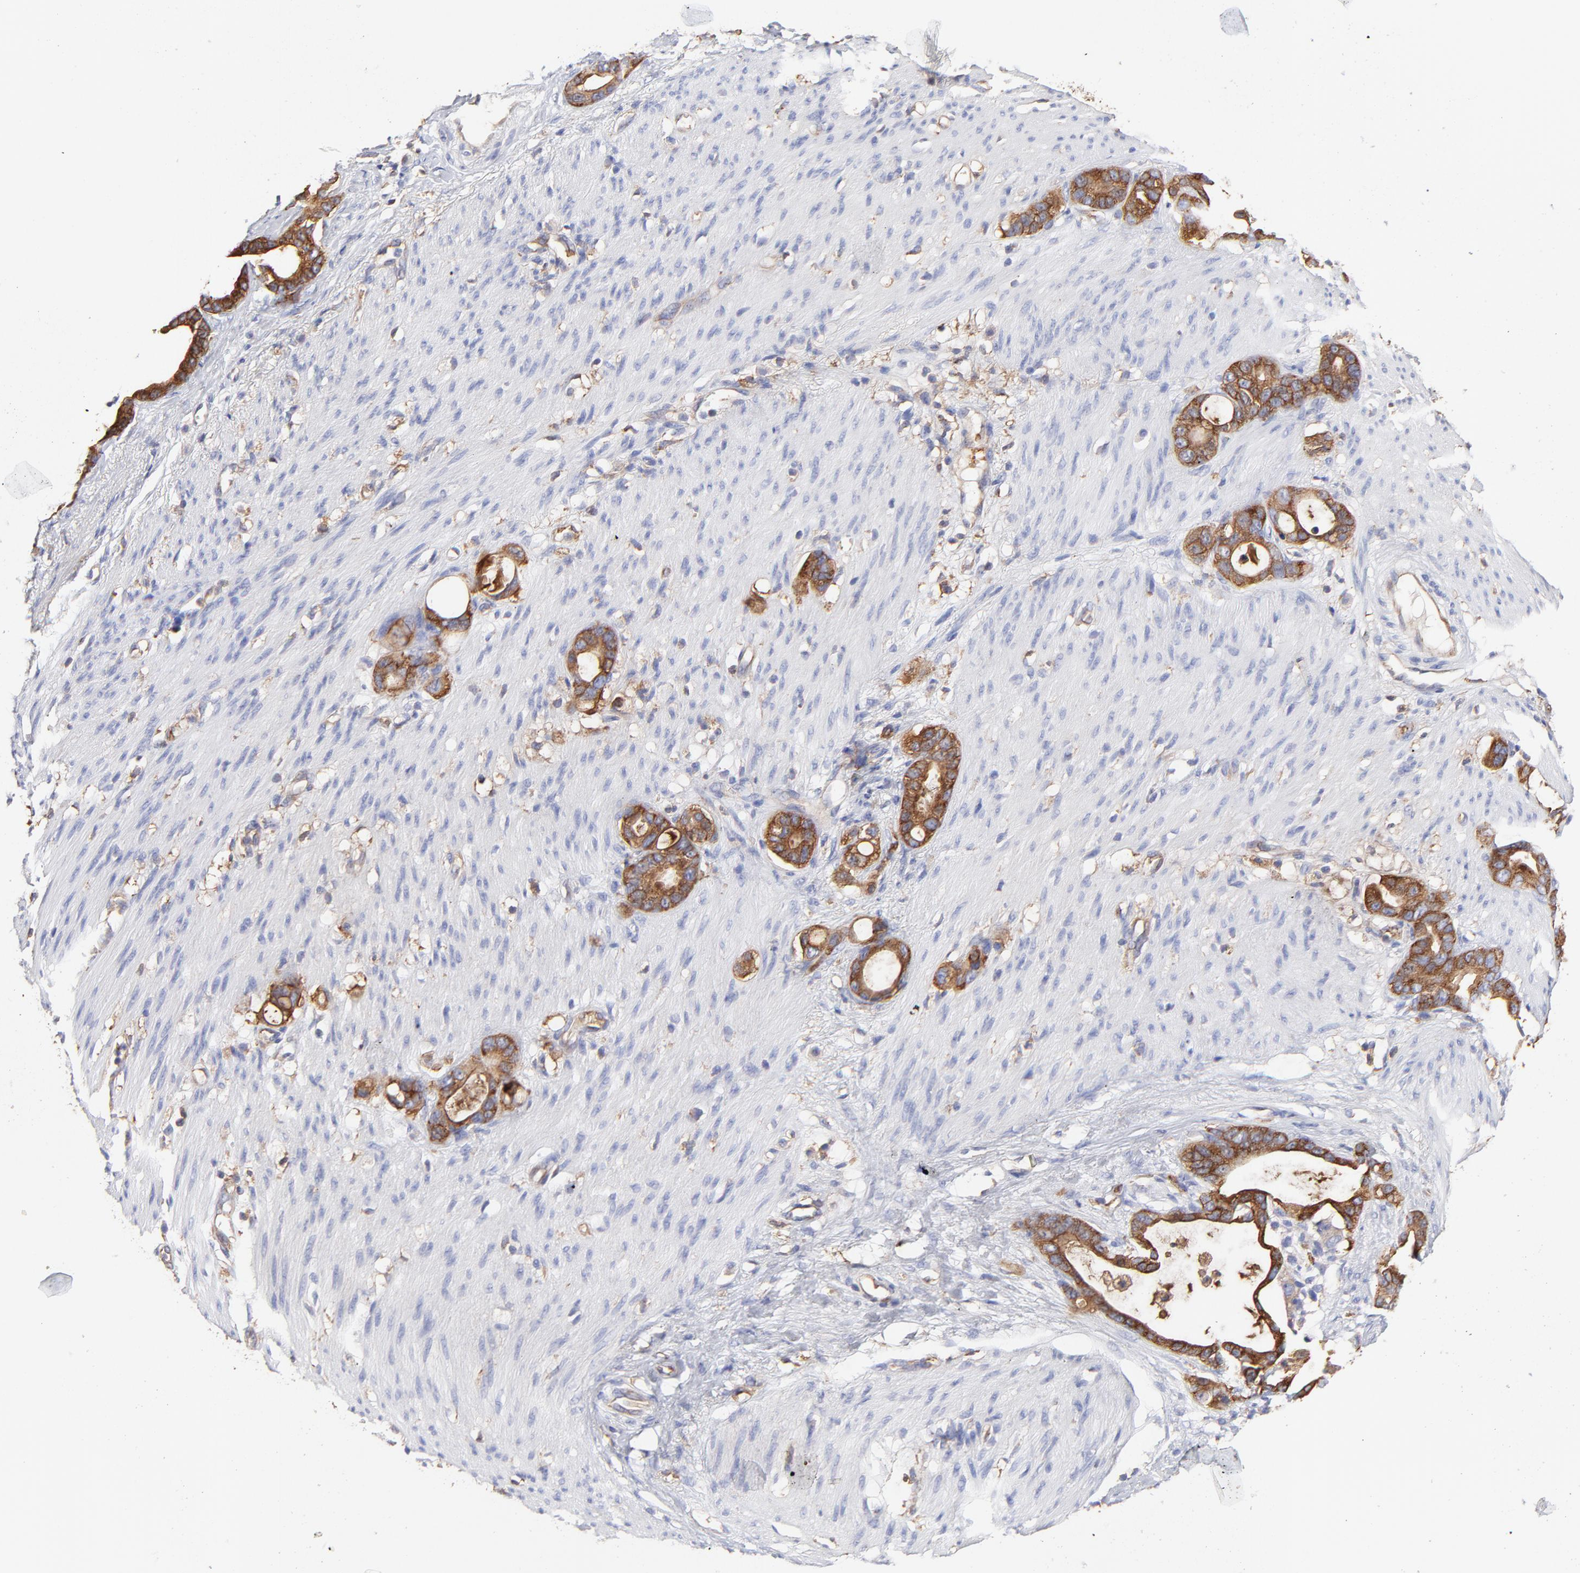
{"staining": {"intensity": "strong", "quantity": ">75%", "location": "cytoplasmic/membranous"}, "tissue": "stomach cancer", "cell_type": "Tumor cells", "image_type": "cancer", "snomed": [{"axis": "morphology", "description": "Adenocarcinoma, NOS"}, {"axis": "topography", "description": "Stomach"}], "caption": "The immunohistochemical stain shows strong cytoplasmic/membranous expression in tumor cells of stomach adenocarcinoma tissue. (DAB = brown stain, brightfield microscopy at high magnification).", "gene": "CD2AP", "patient": {"sex": "female", "age": 75}}